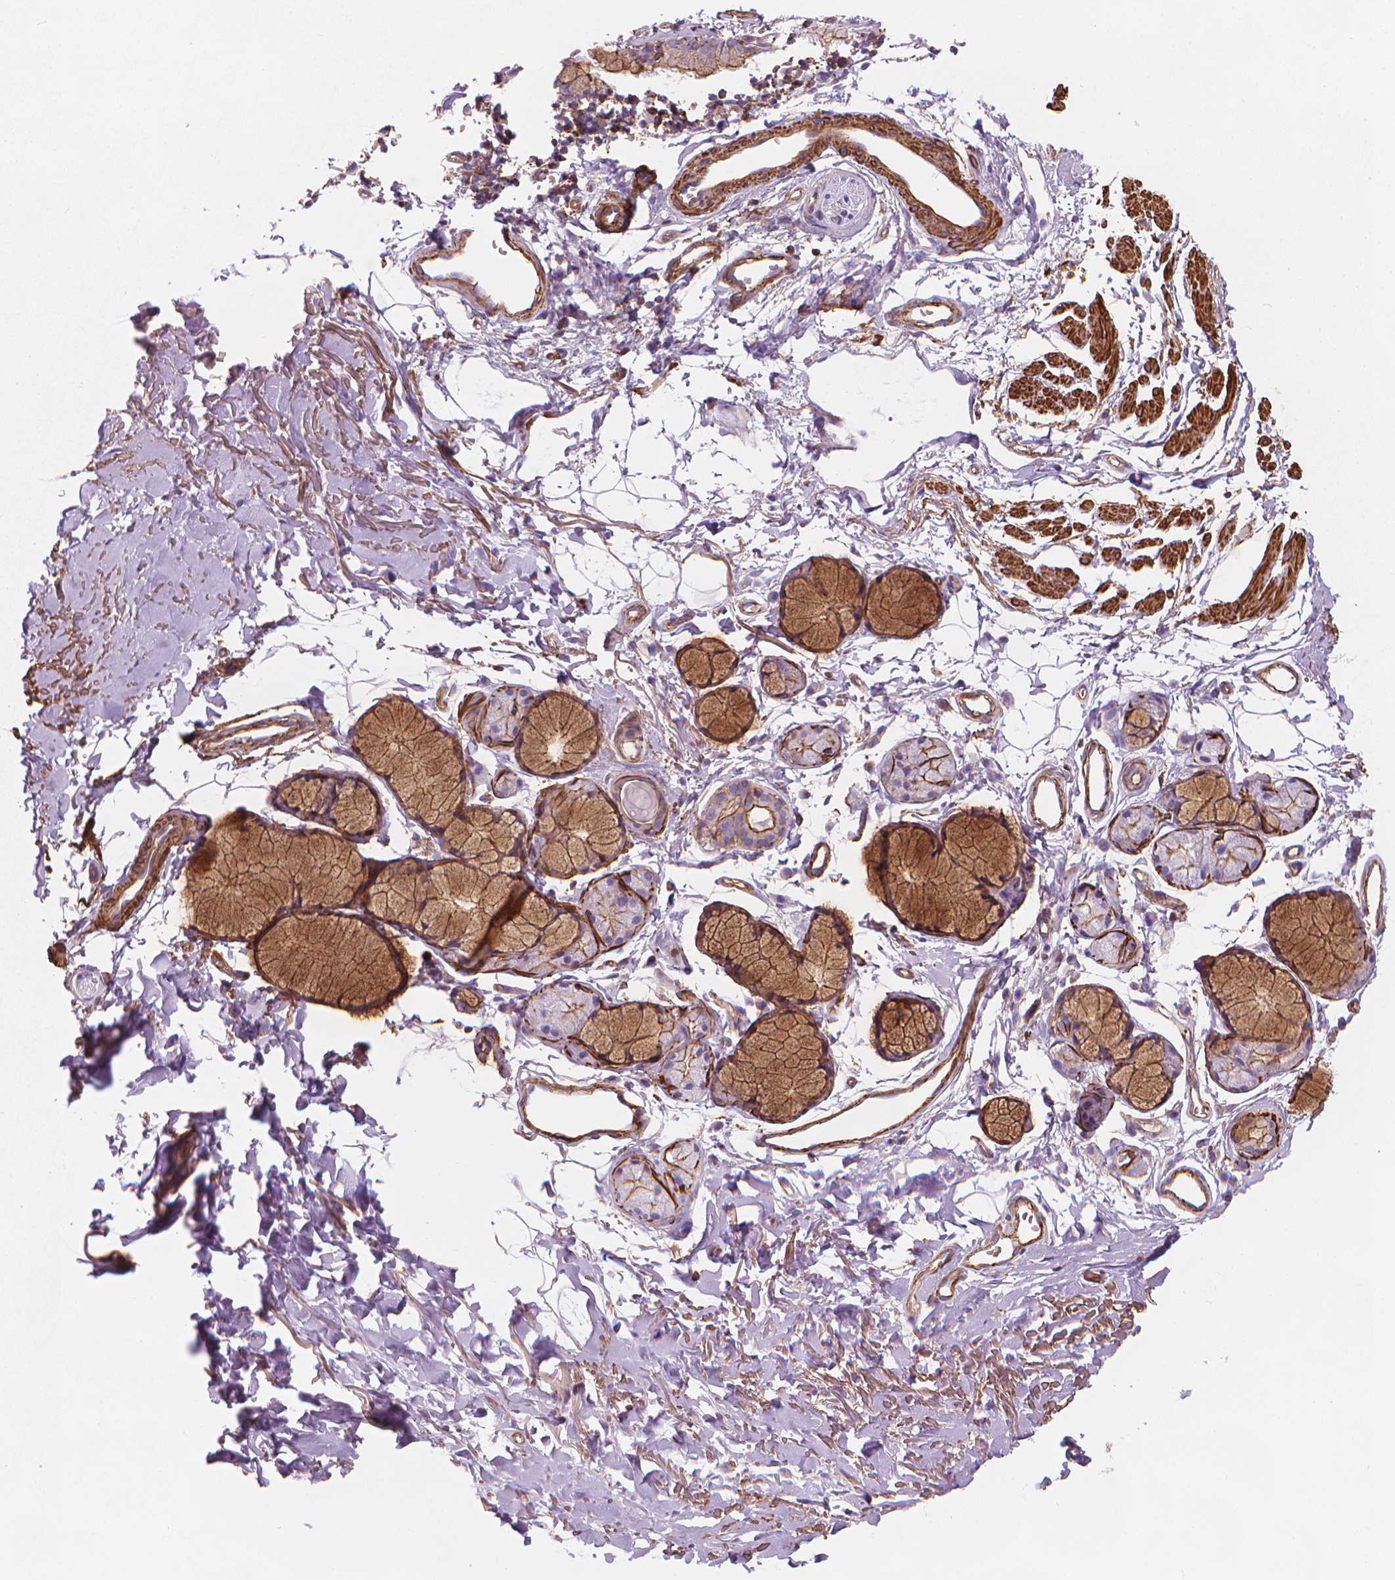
{"staining": {"intensity": "weak", "quantity": "25%-75%", "location": "cytoplasmic/membranous"}, "tissue": "adipose tissue", "cell_type": "Adipocytes", "image_type": "normal", "snomed": [{"axis": "morphology", "description": "Normal tissue, NOS"}, {"axis": "topography", "description": "Cartilage tissue"}, {"axis": "topography", "description": "Bronchus"}], "caption": "Protein positivity by immunohistochemistry (IHC) reveals weak cytoplasmic/membranous expression in about 25%-75% of adipocytes in normal adipose tissue. The staining is performed using DAB brown chromogen to label protein expression. The nuclei are counter-stained blue using hematoxylin.", "gene": "PATJ", "patient": {"sex": "female", "age": 79}}